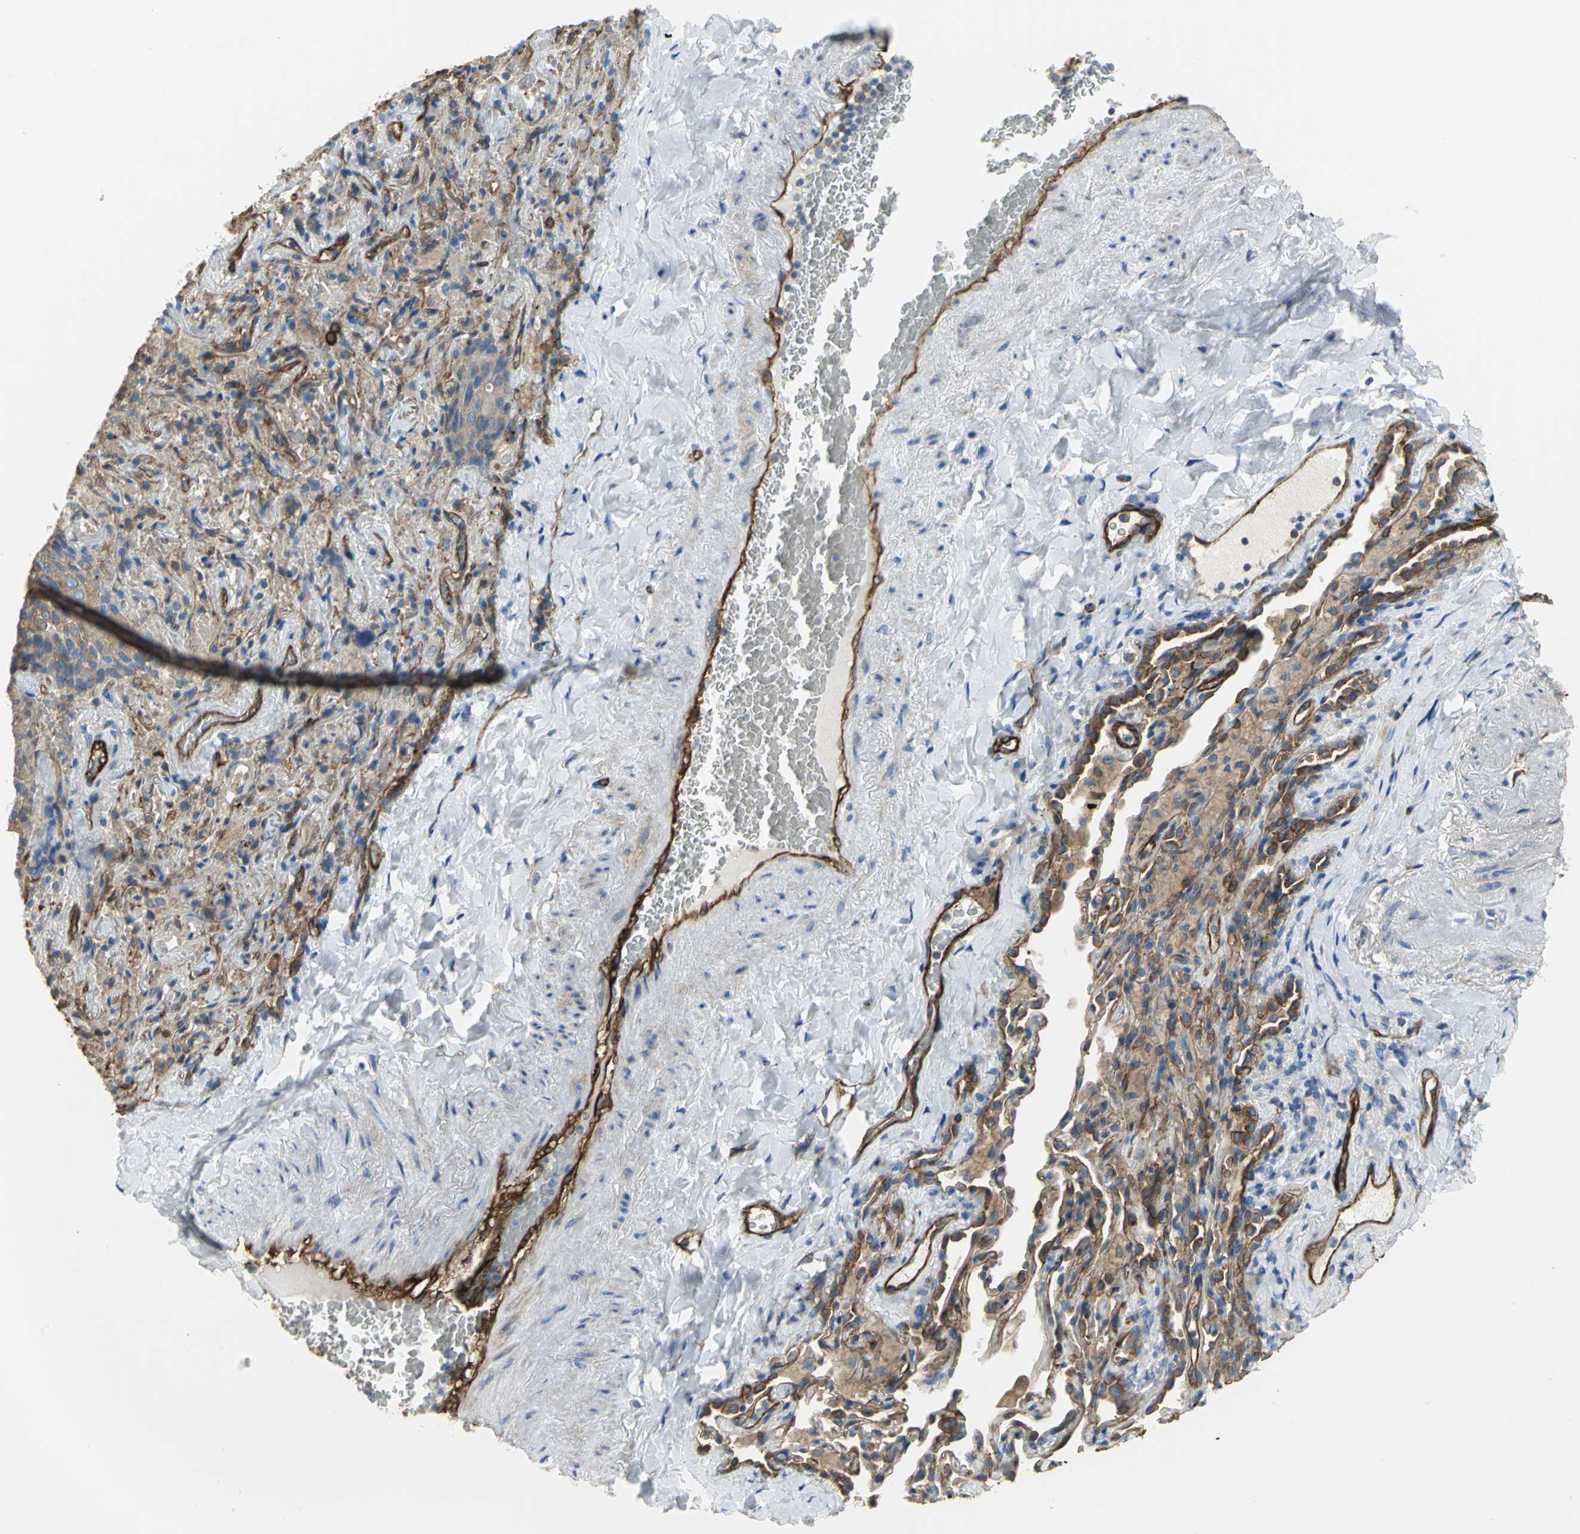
{"staining": {"intensity": "moderate", "quantity": "25%-75%", "location": "cytoplasmic/membranous"}, "tissue": "lung cancer", "cell_type": "Tumor cells", "image_type": "cancer", "snomed": [{"axis": "morphology", "description": "Squamous cell carcinoma, NOS"}, {"axis": "topography", "description": "Lung"}], "caption": "Tumor cells show medium levels of moderate cytoplasmic/membranous expression in about 25%-75% of cells in lung cancer.", "gene": "FLNB", "patient": {"sex": "male", "age": 54}}